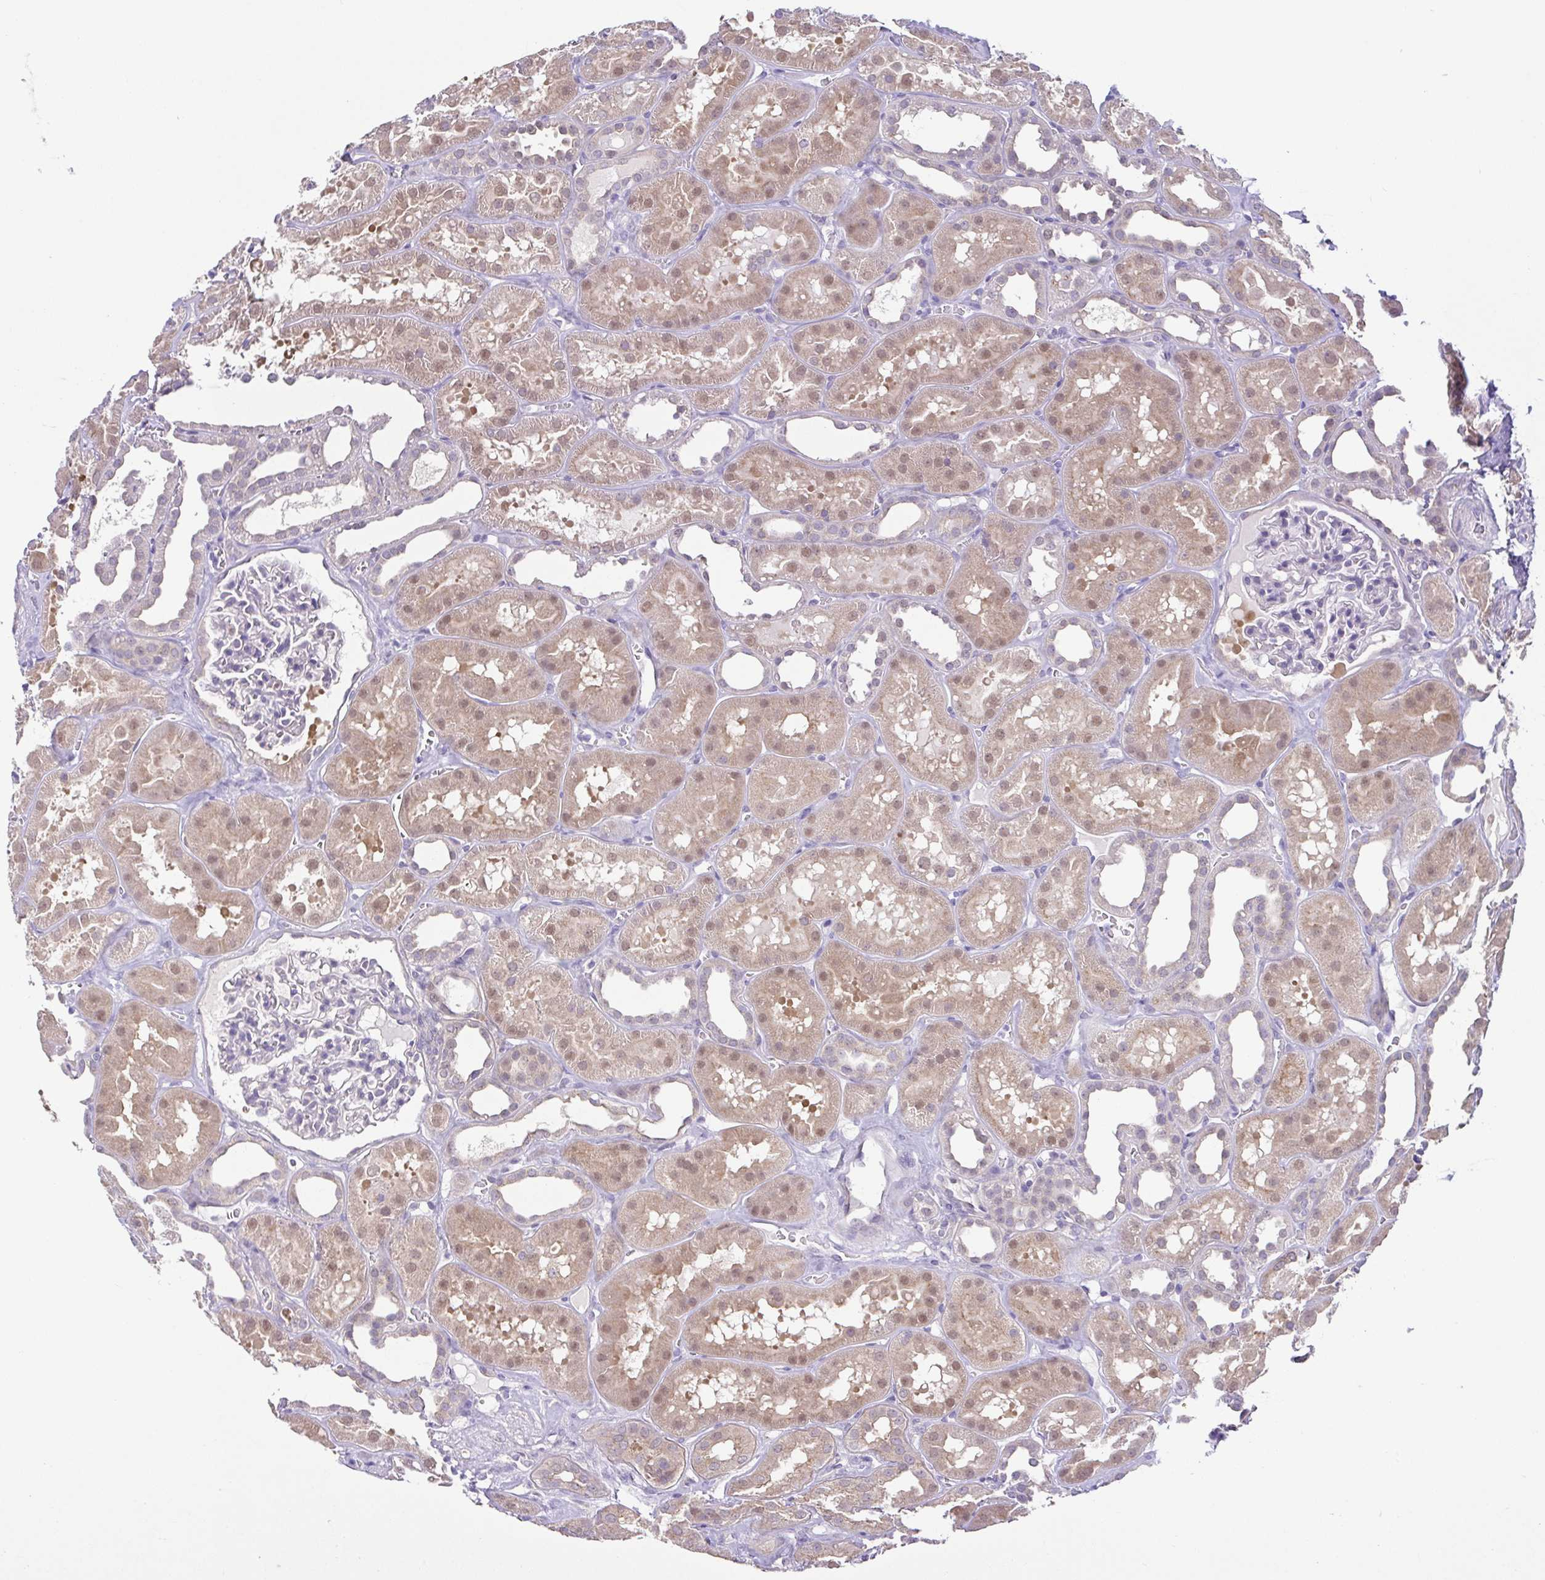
{"staining": {"intensity": "negative", "quantity": "none", "location": "none"}, "tissue": "kidney", "cell_type": "Cells in glomeruli", "image_type": "normal", "snomed": [{"axis": "morphology", "description": "Normal tissue, NOS"}, {"axis": "topography", "description": "Kidney"}], "caption": "Cells in glomeruli are negative for brown protein staining in benign kidney.", "gene": "UBE2Q1", "patient": {"sex": "female", "age": 41}}